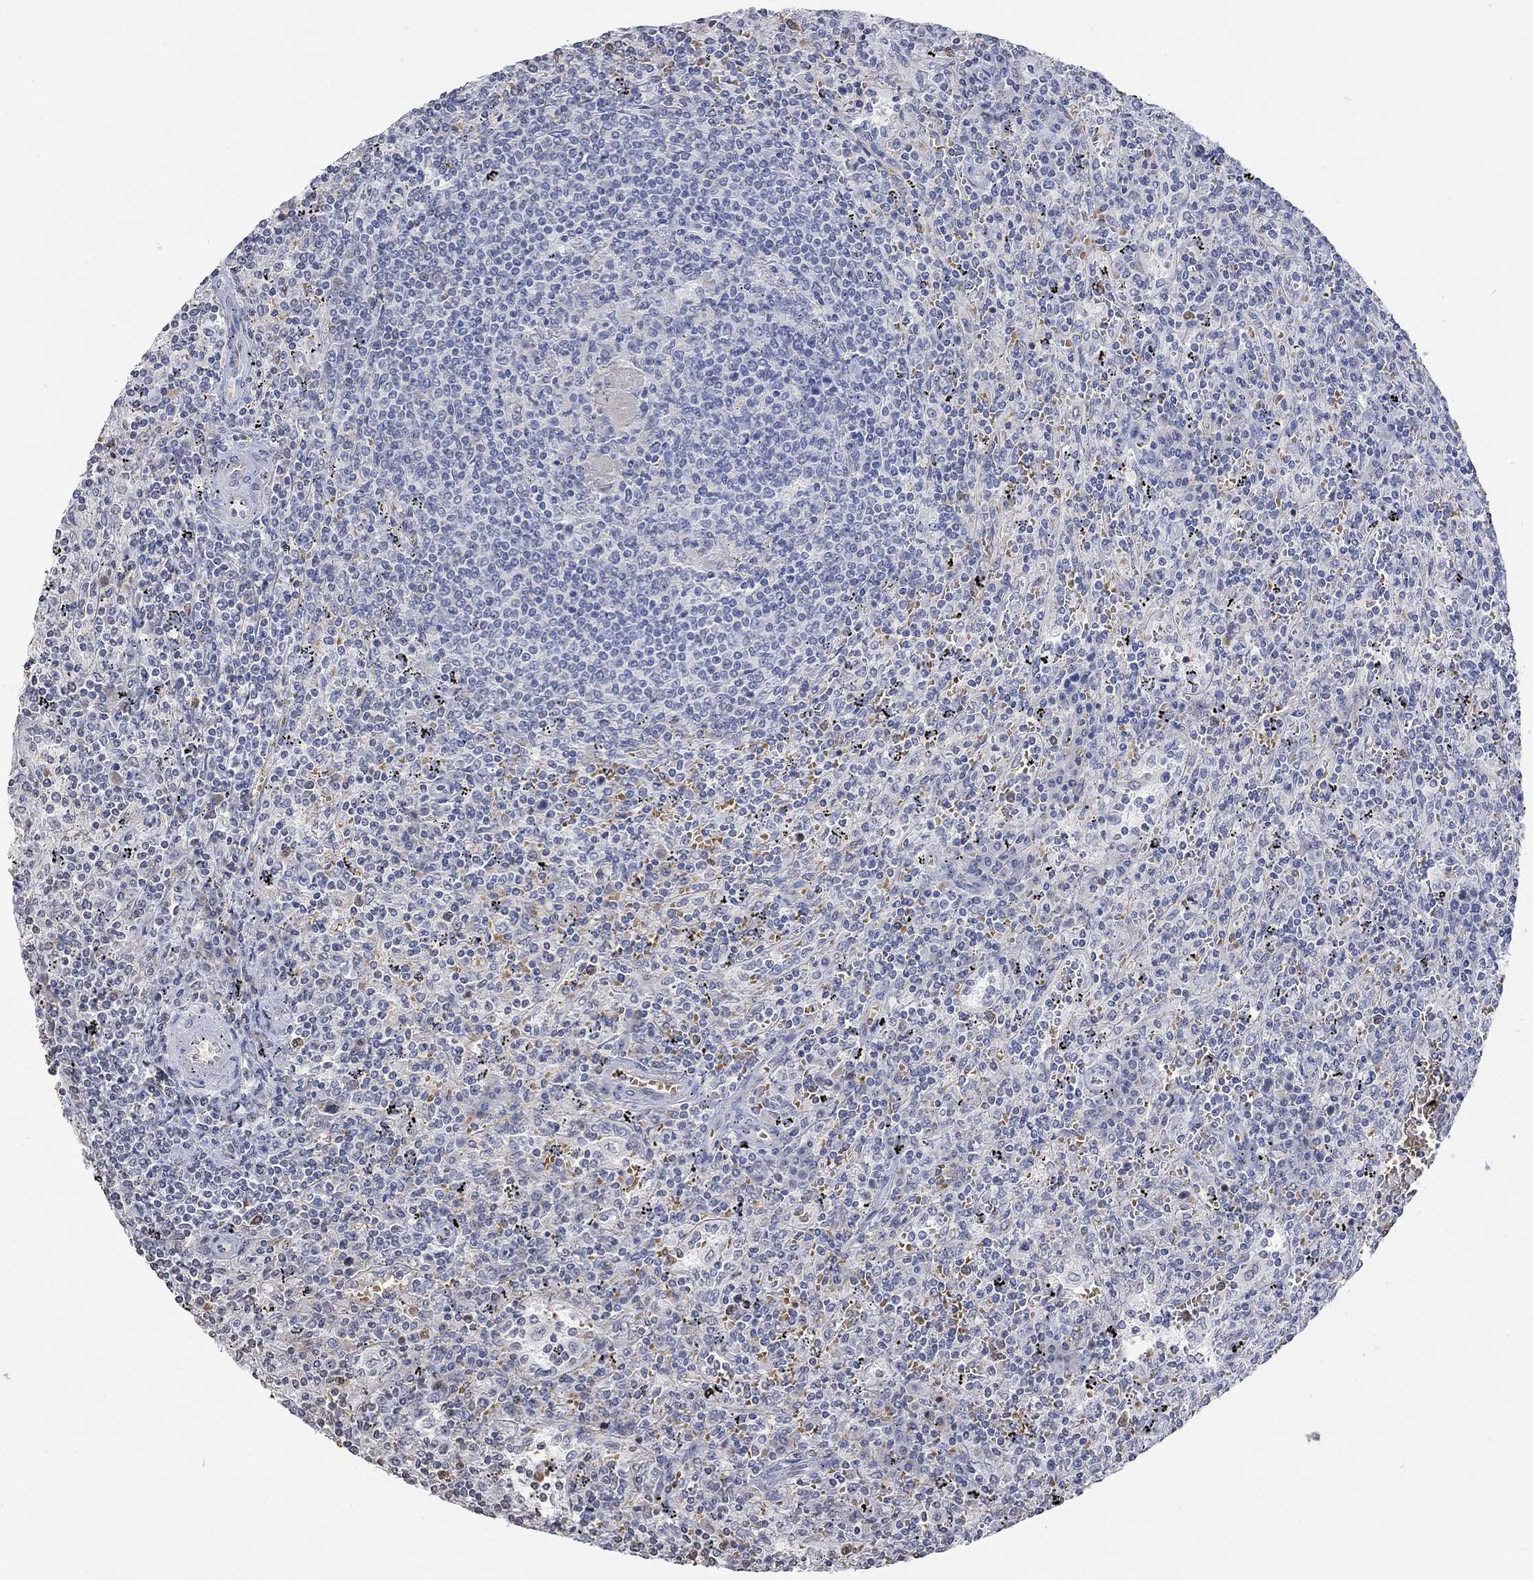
{"staining": {"intensity": "negative", "quantity": "none", "location": "none"}, "tissue": "lymphoma", "cell_type": "Tumor cells", "image_type": "cancer", "snomed": [{"axis": "morphology", "description": "Malignant lymphoma, non-Hodgkin's type, Low grade"}, {"axis": "topography", "description": "Spleen"}], "caption": "The photomicrograph exhibits no staining of tumor cells in lymphoma. (DAB (3,3'-diaminobenzidine) immunohistochemistry (IHC) visualized using brightfield microscopy, high magnification).", "gene": "TMEM255A", "patient": {"sex": "male", "age": 62}}